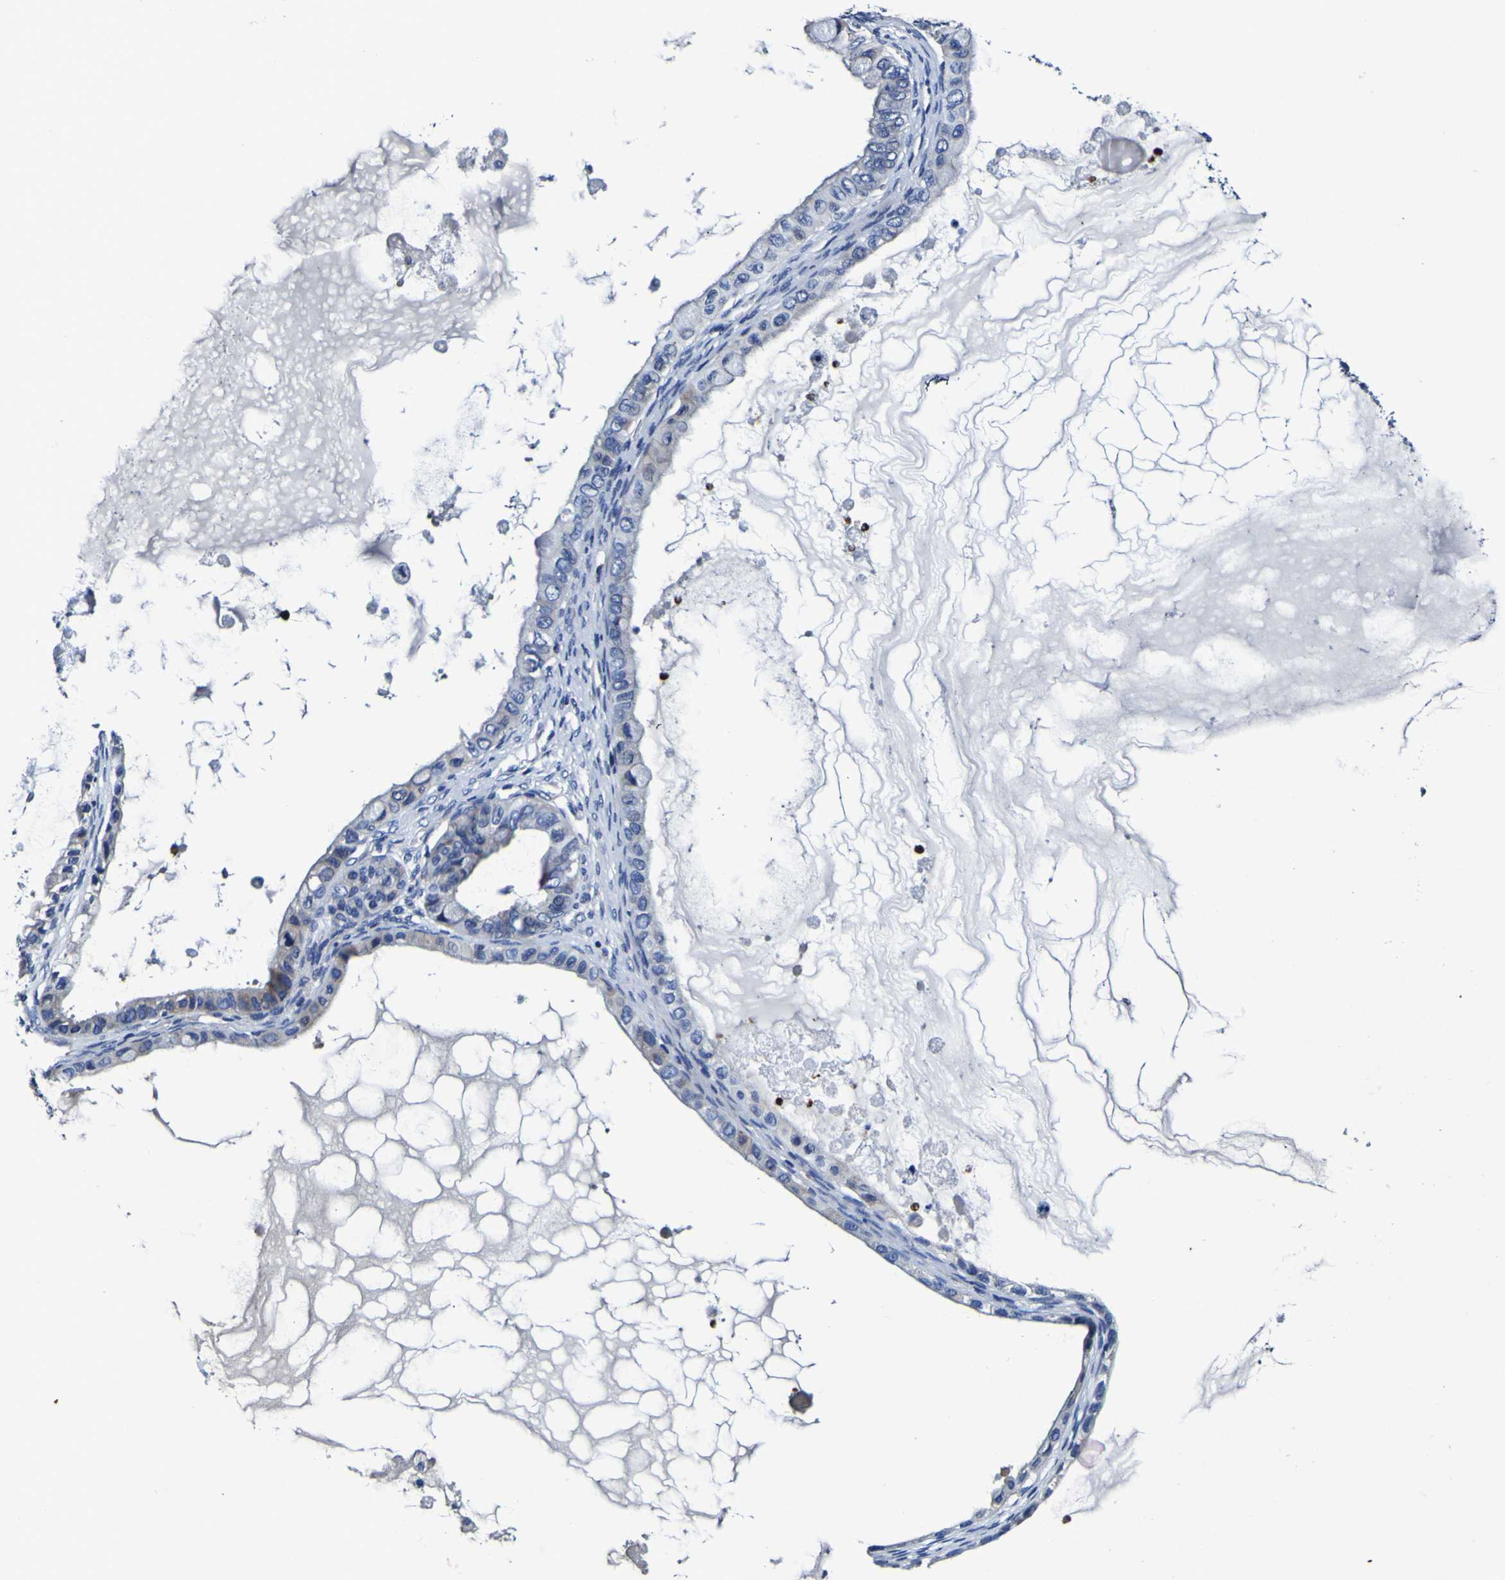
{"staining": {"intensity": "negative", "quantity": "none", "location": "none"}, "tissue": "ovarian cancer", "cell_type": "Tumor cells", "image_type": "cancer", "snomed": [{"axis": "morphology", "description": "Cystadenocarcinoma, mucinous, NOS"}, {"axis": "topography", "description": "Ovary"}], "caption": "Immunohistochemical staining of human ovarian cancer (mucinous cystadenocarcinoma) demonstrates no significant positivity in tumor cells.", "gene": "PANK4", "patient": {"sex": "female", "age": 80}}